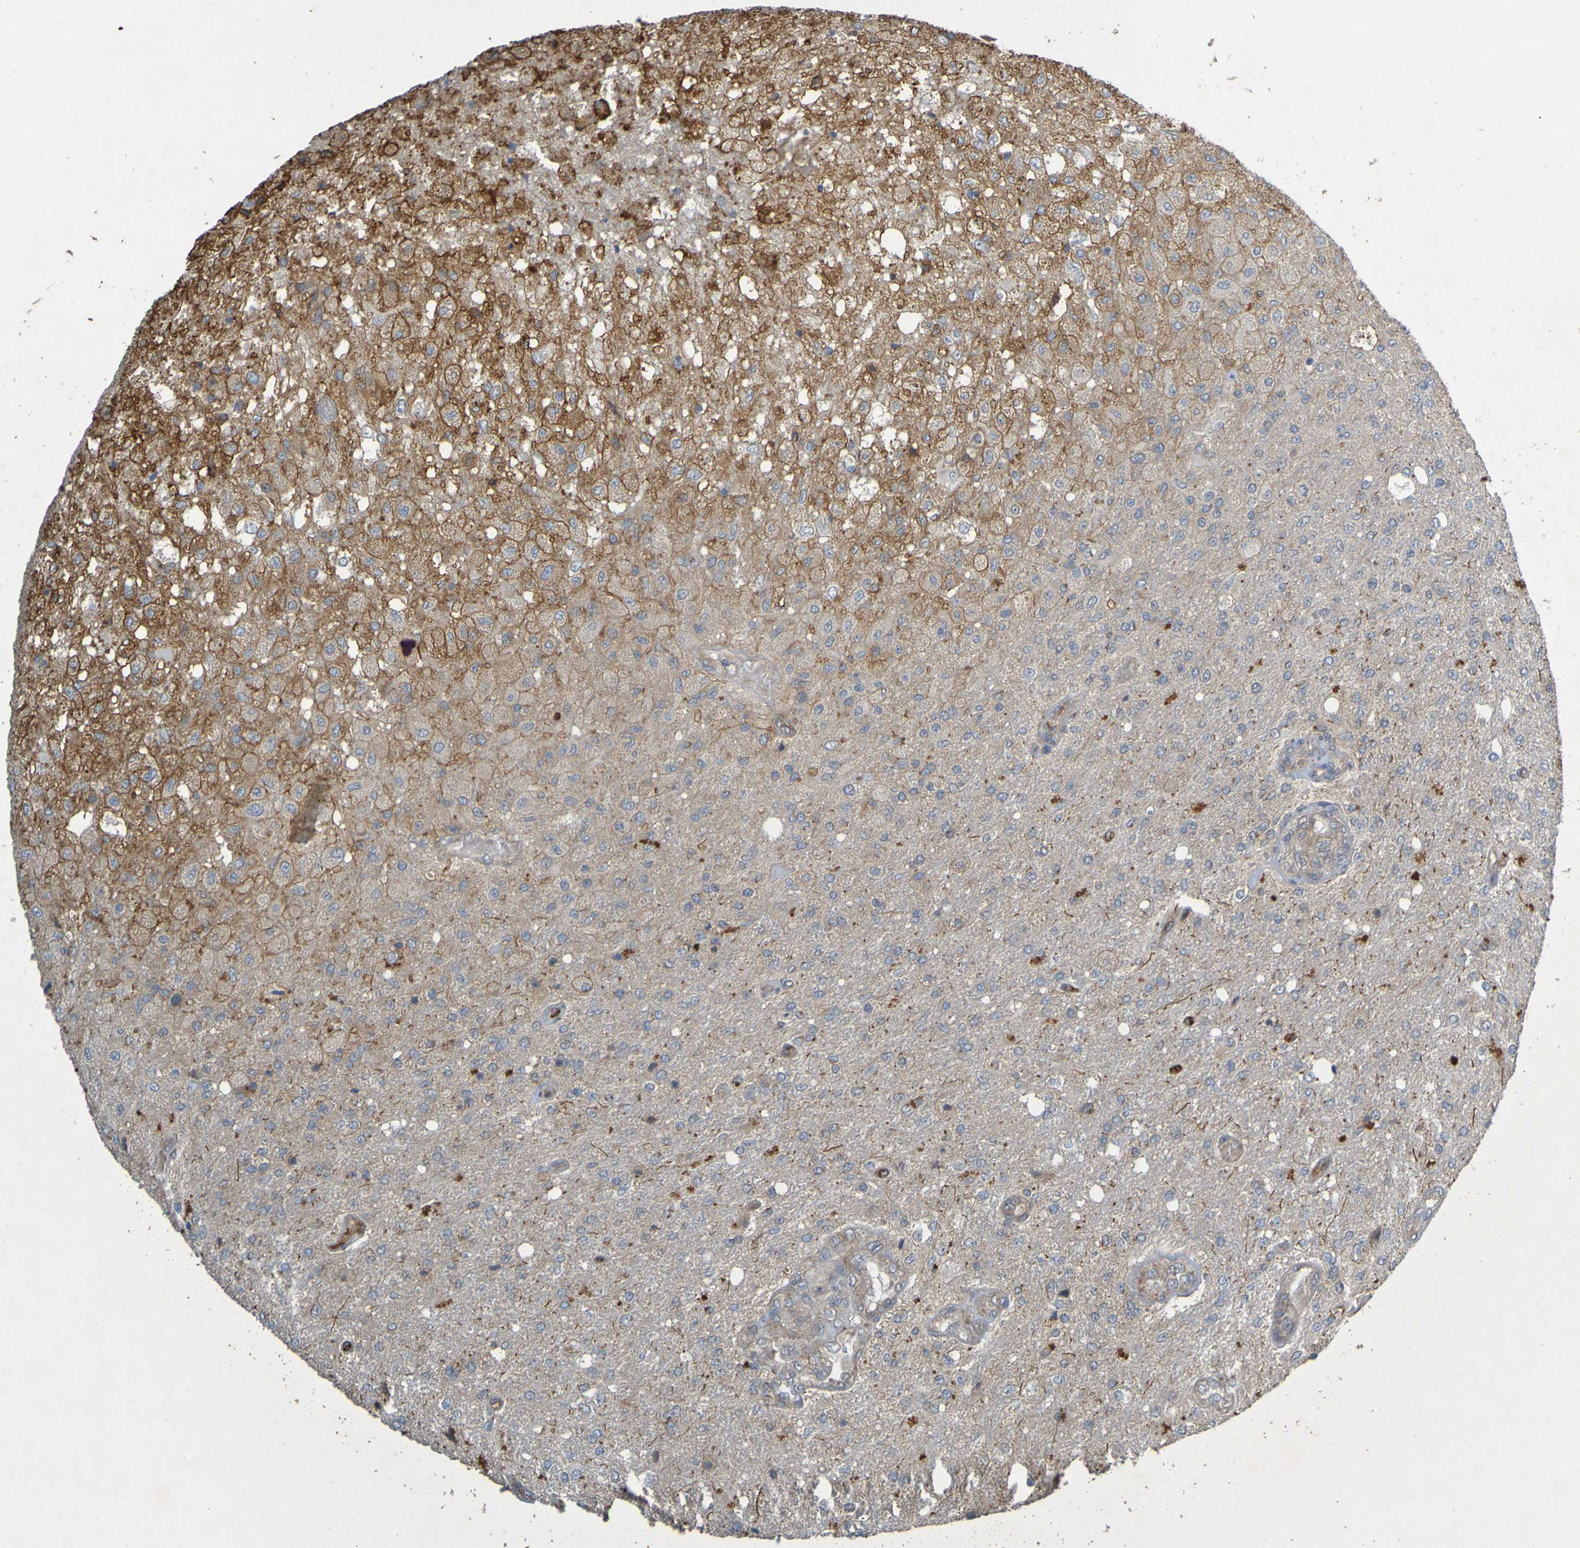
{"staining": {"intensity": "moderate", "quantity": "25%-75%", "location": "cytoplasmic/membranous"}, "tissue": "glioma", "cell_type": "Tumor cells", "image_type": "cancer", "snomed": [{"axis": "morphology", "description": "Normal tissue, NOS"}, {"axis": "morphology", "description": "Glioma, malignant, High grade"}, {"axis": "topography", "description": "Cerebral cortex"}], "caption": "IHC (DAB (3,3'-diaminobenzidine)) staining of high-grade glioma (malignant) displays moderate cytoplasmic/membranous protein positivity in about 25%-75% of tumor cells. The staining is performed using DAB brown chromogen to label protein expression. The nuclei are counter-stained blue using hematoxylin.", "gene": "B3GAT2", "patient": {"sex": "male", "age": 77}}